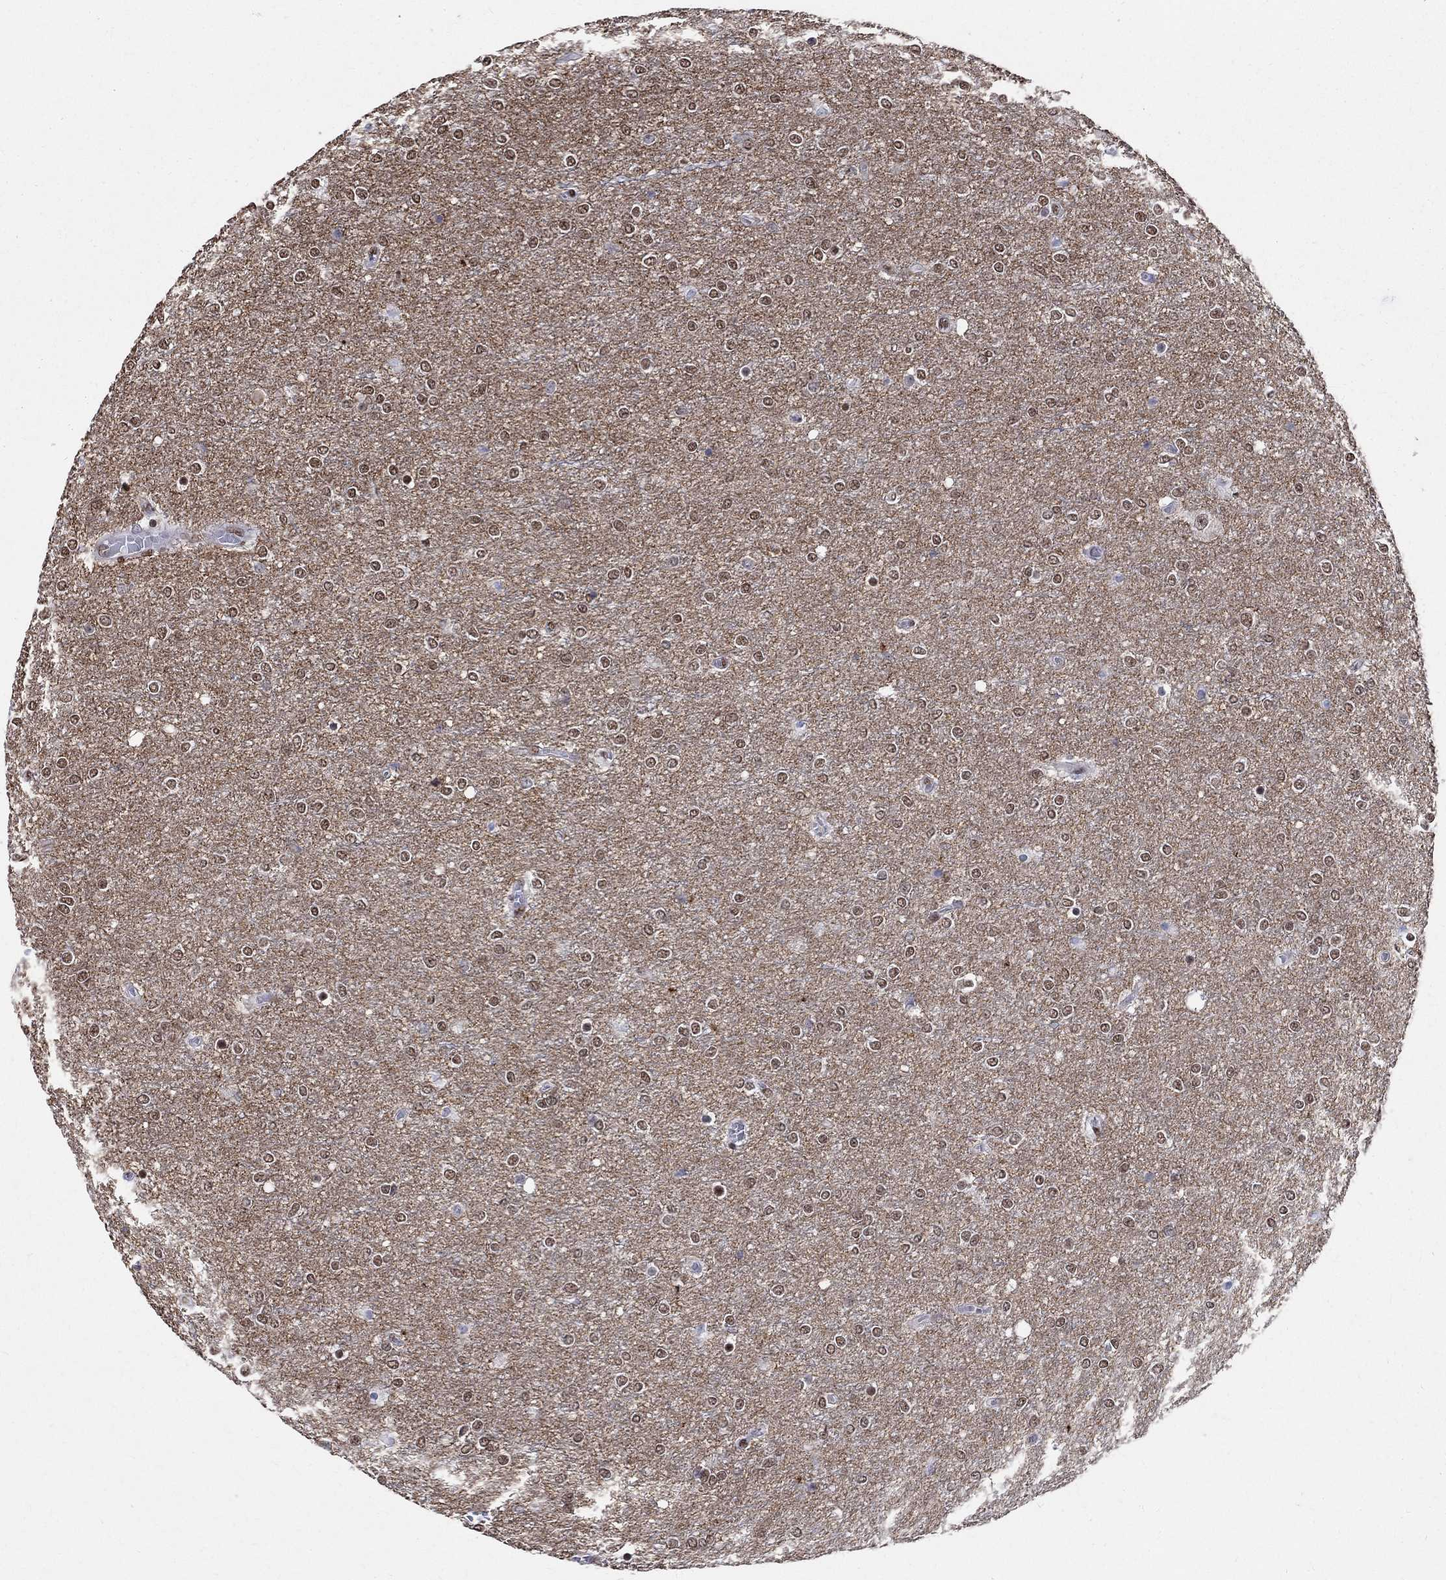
{"staining": {"intensity": "moderate", "quantity": ">75%", "location": "nuclear"}, "tissue": "glioma", "cell_type": "Tumor cells", "image_type": "cancer", "snomed": [{"axis": "morphology", "description": "Glioma, malignant, High grade"}, {"axis": "topography", "description": "Brain"}], "caption": "Glioma stained for a protein exhibits moderate nuclear positivity in tumor cells.", "gene": "FBXO16", "patient": {"sex": "female", "age": 61}}